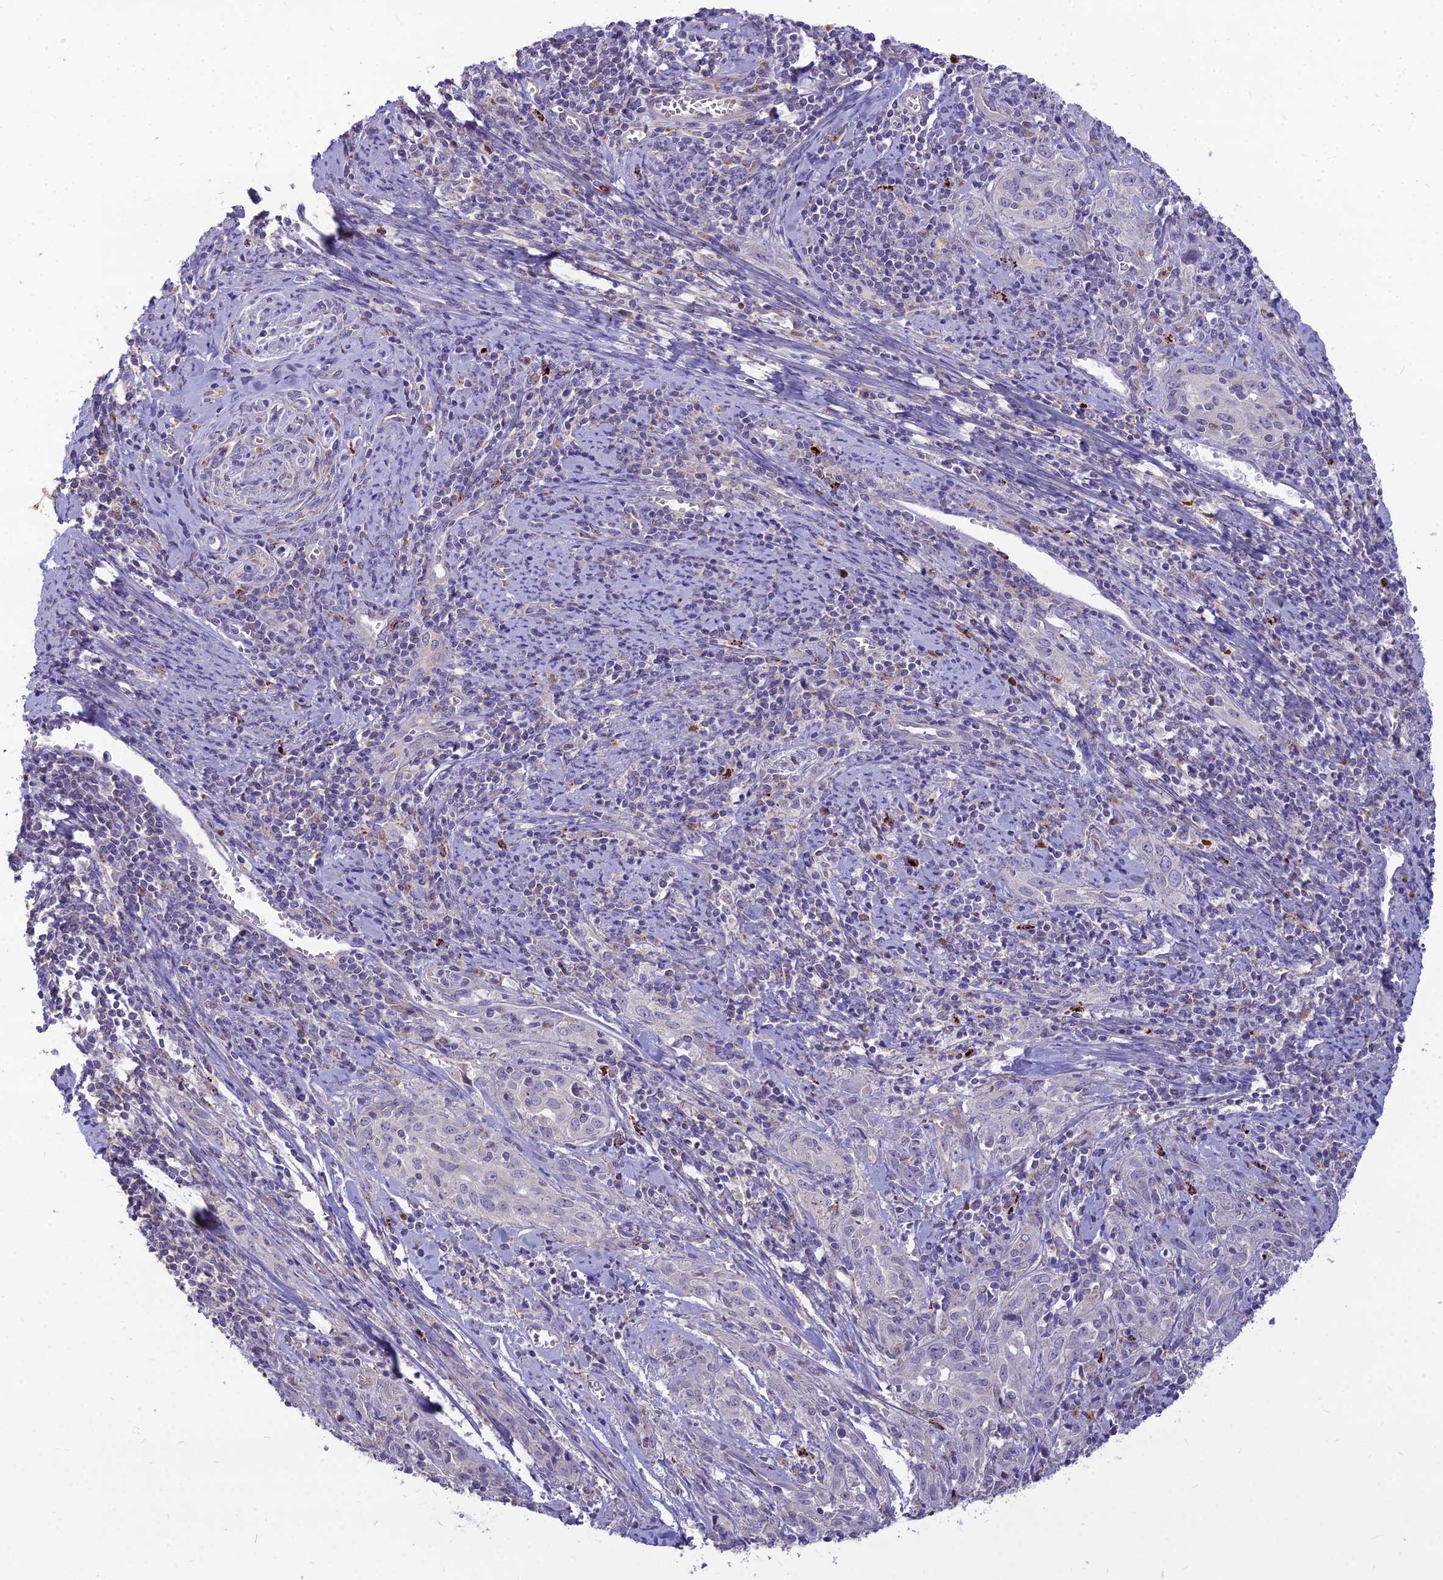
{"staining": {"intensity": "negative", "quantity": "none", "location": "none"}, "tissue": "cervical cancer", "cell_type": "Tumor cells", "image_type": "cancer", "snomed": [{"axis": "morphology", "description": "Squamous cell carcinoma, NOS"}, {"axis": "topography", "description": "Cervix"}], "caption": "DAB immunohistochemical staining of human cervical cancer (squamous cell carcinoma) reveals no significant positivity in tumor cells.", "gene": "PCED1B", "patient": {"sex": "female", "age": 57}}